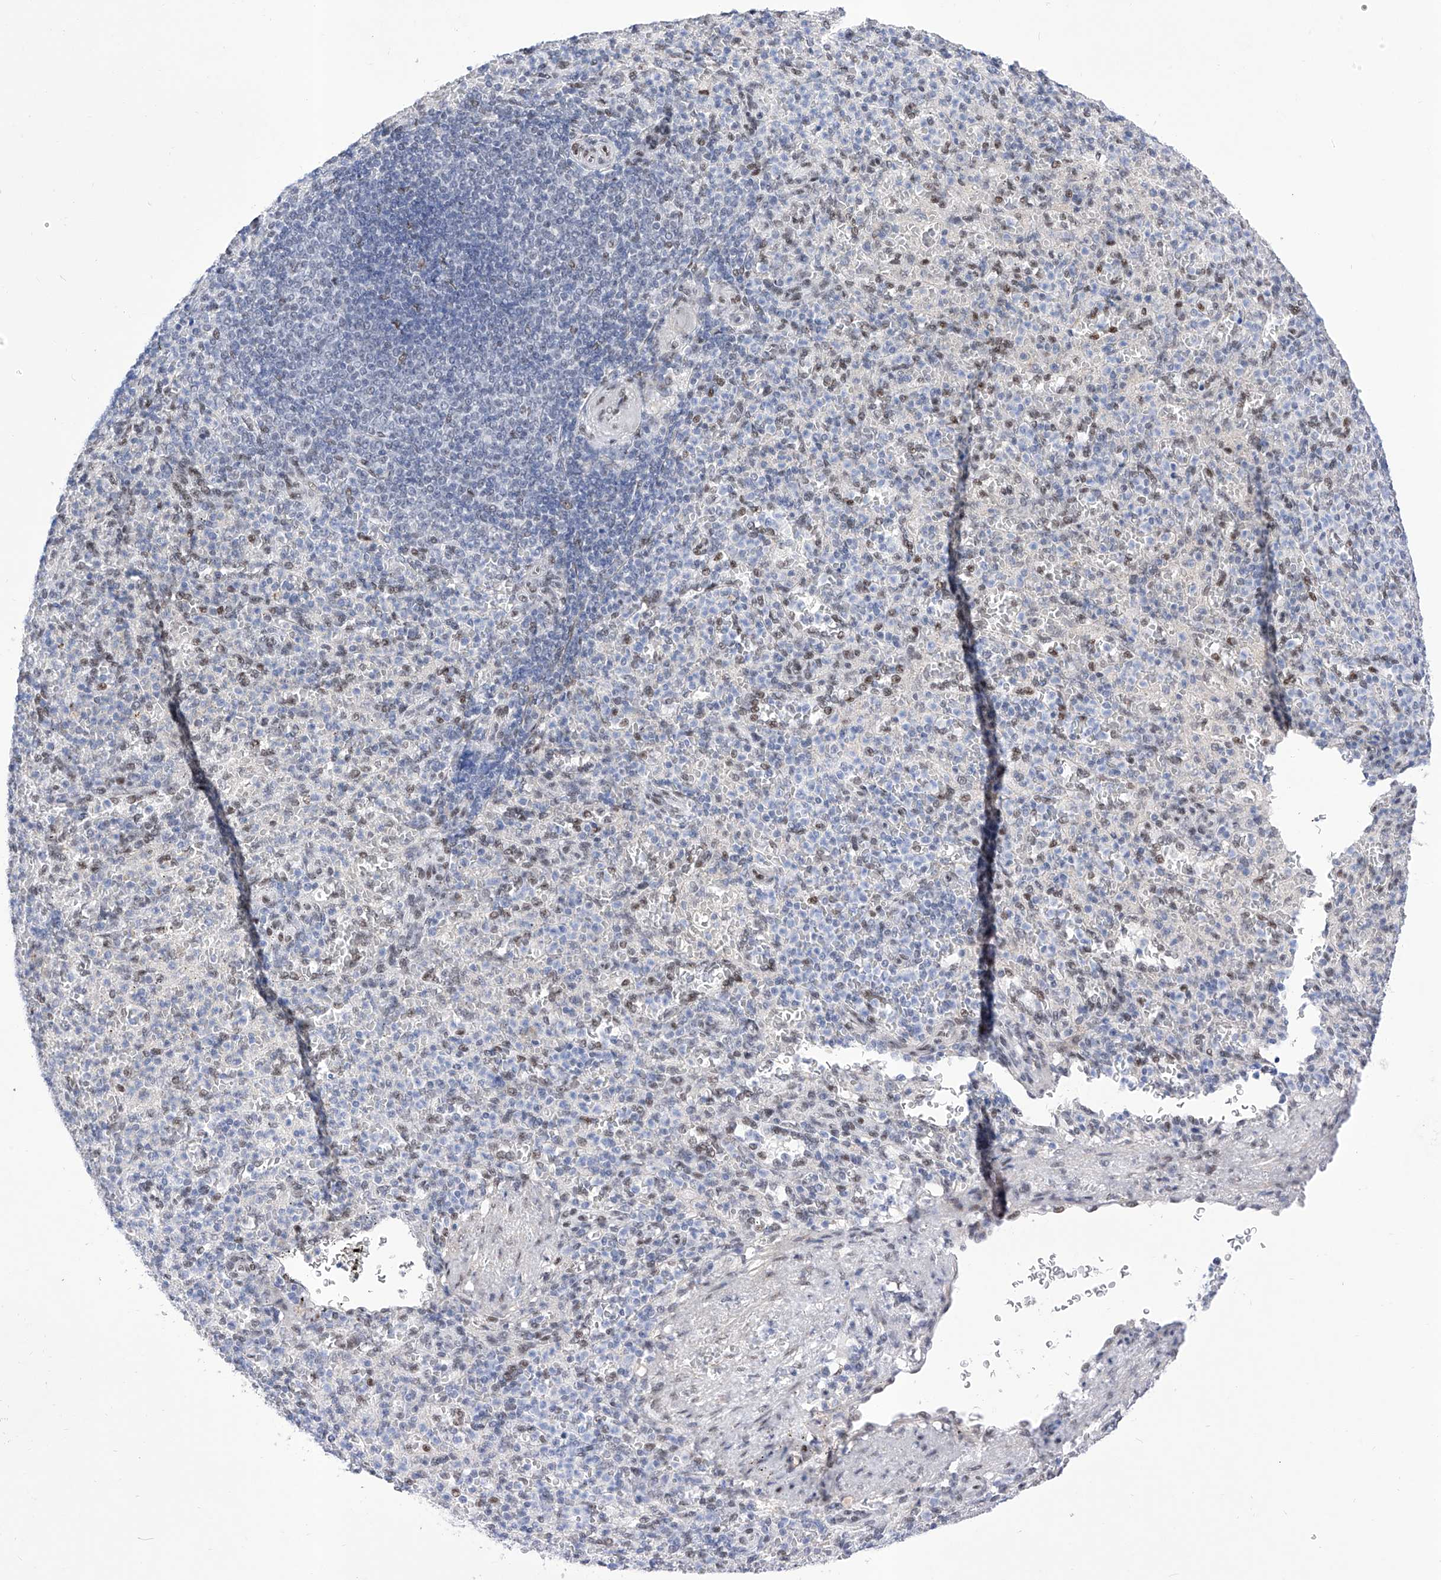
{"staining": {"intensity": "moderate", "quantity": "<25%", "location": "nuclear"}, "tissue": "spleen", "cell_type": "Cells in red pulp", "image_type": "normal", "snomed": [{"axis": "morphology", "description": "Normal tissue, NOS"}, {"axis": "topography", "description": "Spleen"}], "caption": "Cells in red pulp display low levels of moderate nuclear expression in approximately <25% of cells in benign human spleen.", "gene": "ATN1", "patient": {"sex": "female", "age": 74}}